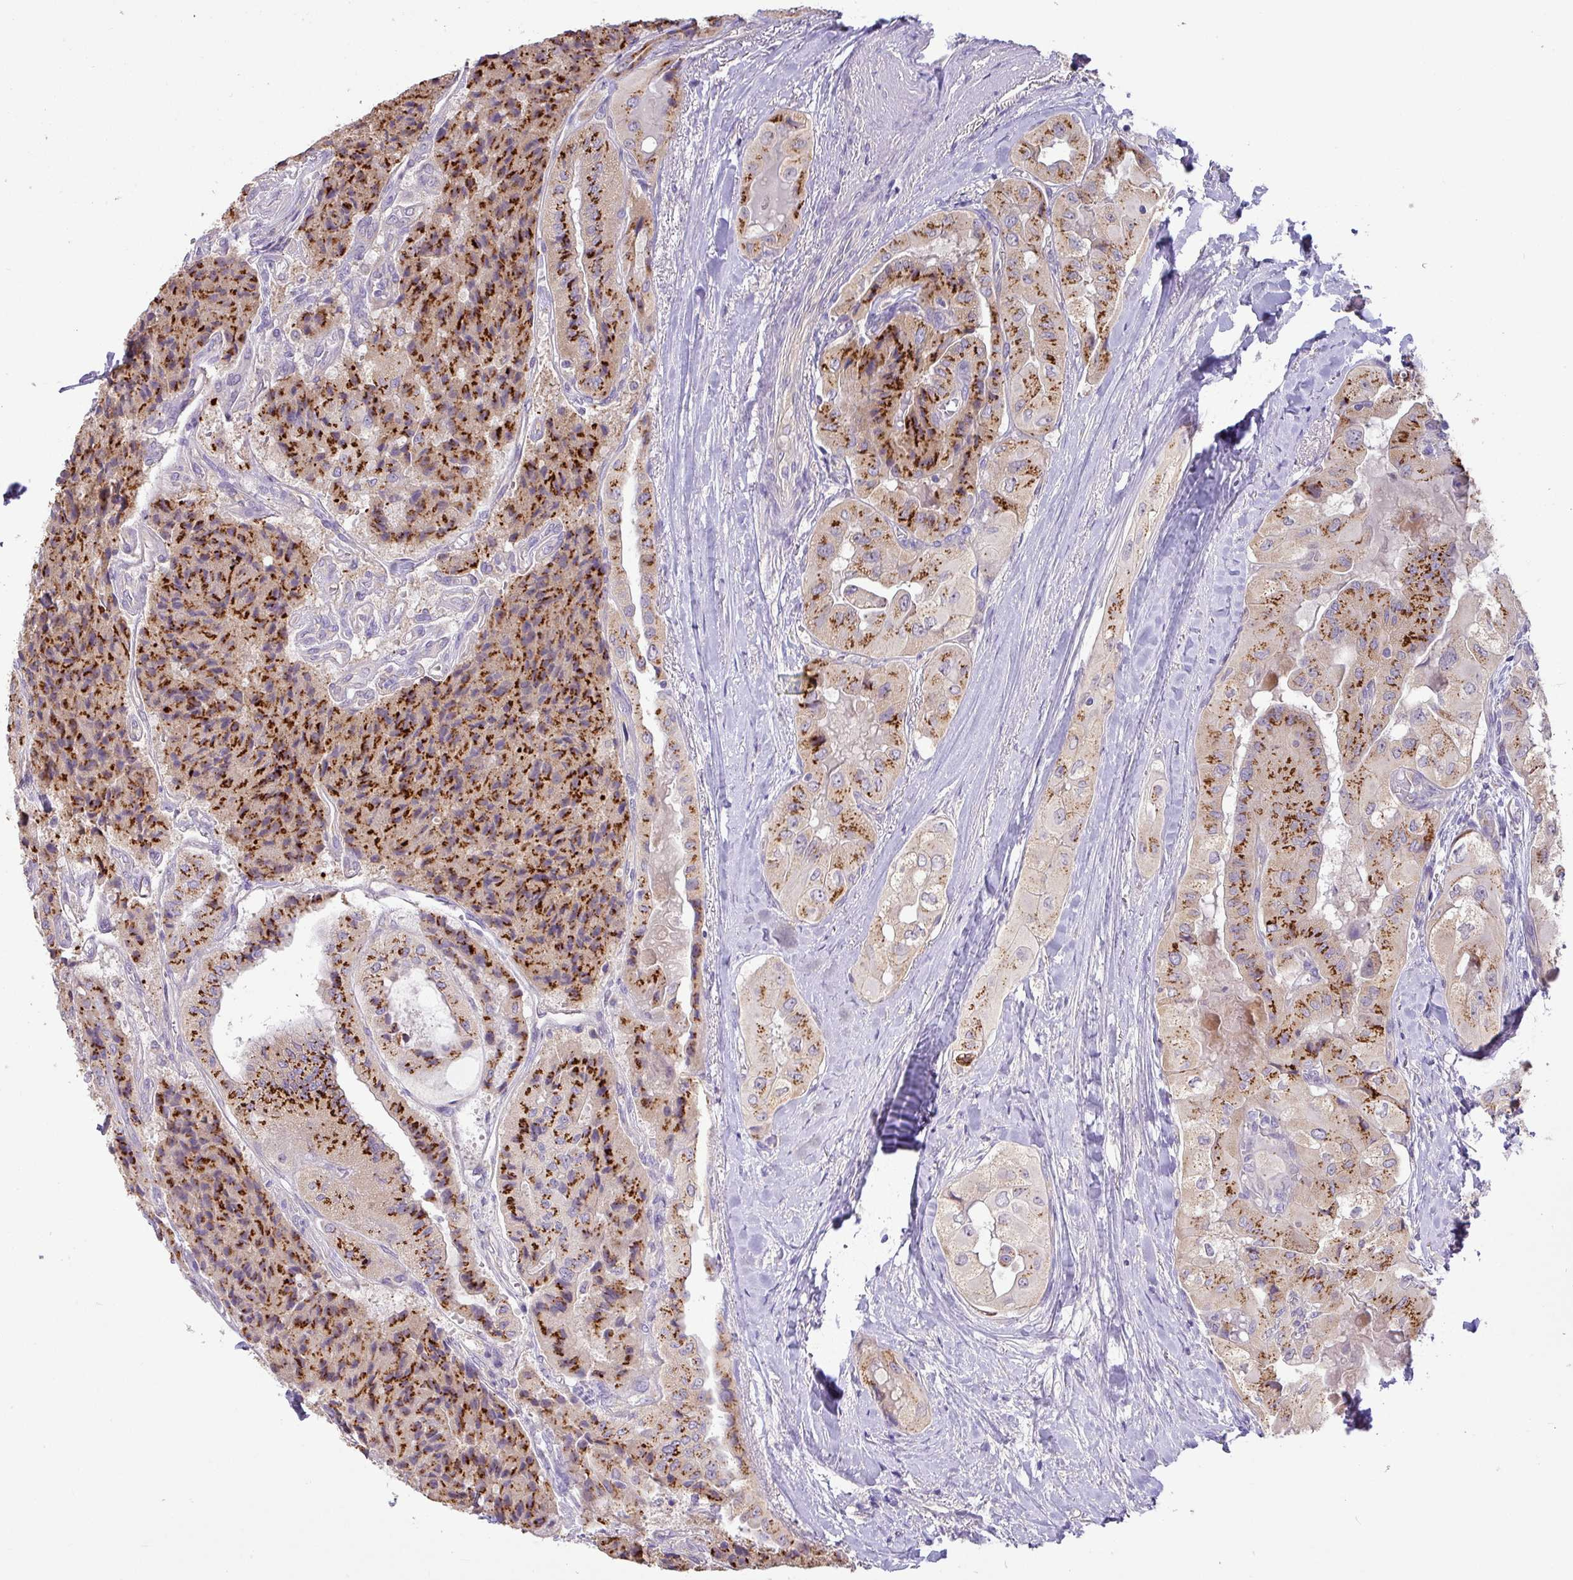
{"staining": {"intensity": "strong", "quantity": ">75%", "location": "cytoplasmic/membranous"}, "tissue": "thyroid cancer", "cell_type": "Tumor cells", "image_type": "cancer", "snomed": [{"axis": "morphology", "description": "Normal tissue, NOS"}, {"axis": "morphology", "description": "Papillary adenocarcinoma, NOS"}, {"axis": "topography", "description": "Thyroid gland"}], "caption": "DAB immunohistochemical staining of human thyroid cancer exhibits strong cytoplasmic/membranous protein expression in approximately >75% of tumor cells.", "gene": "GALNT12", "patient": {"sex": "female", "age": 59}}